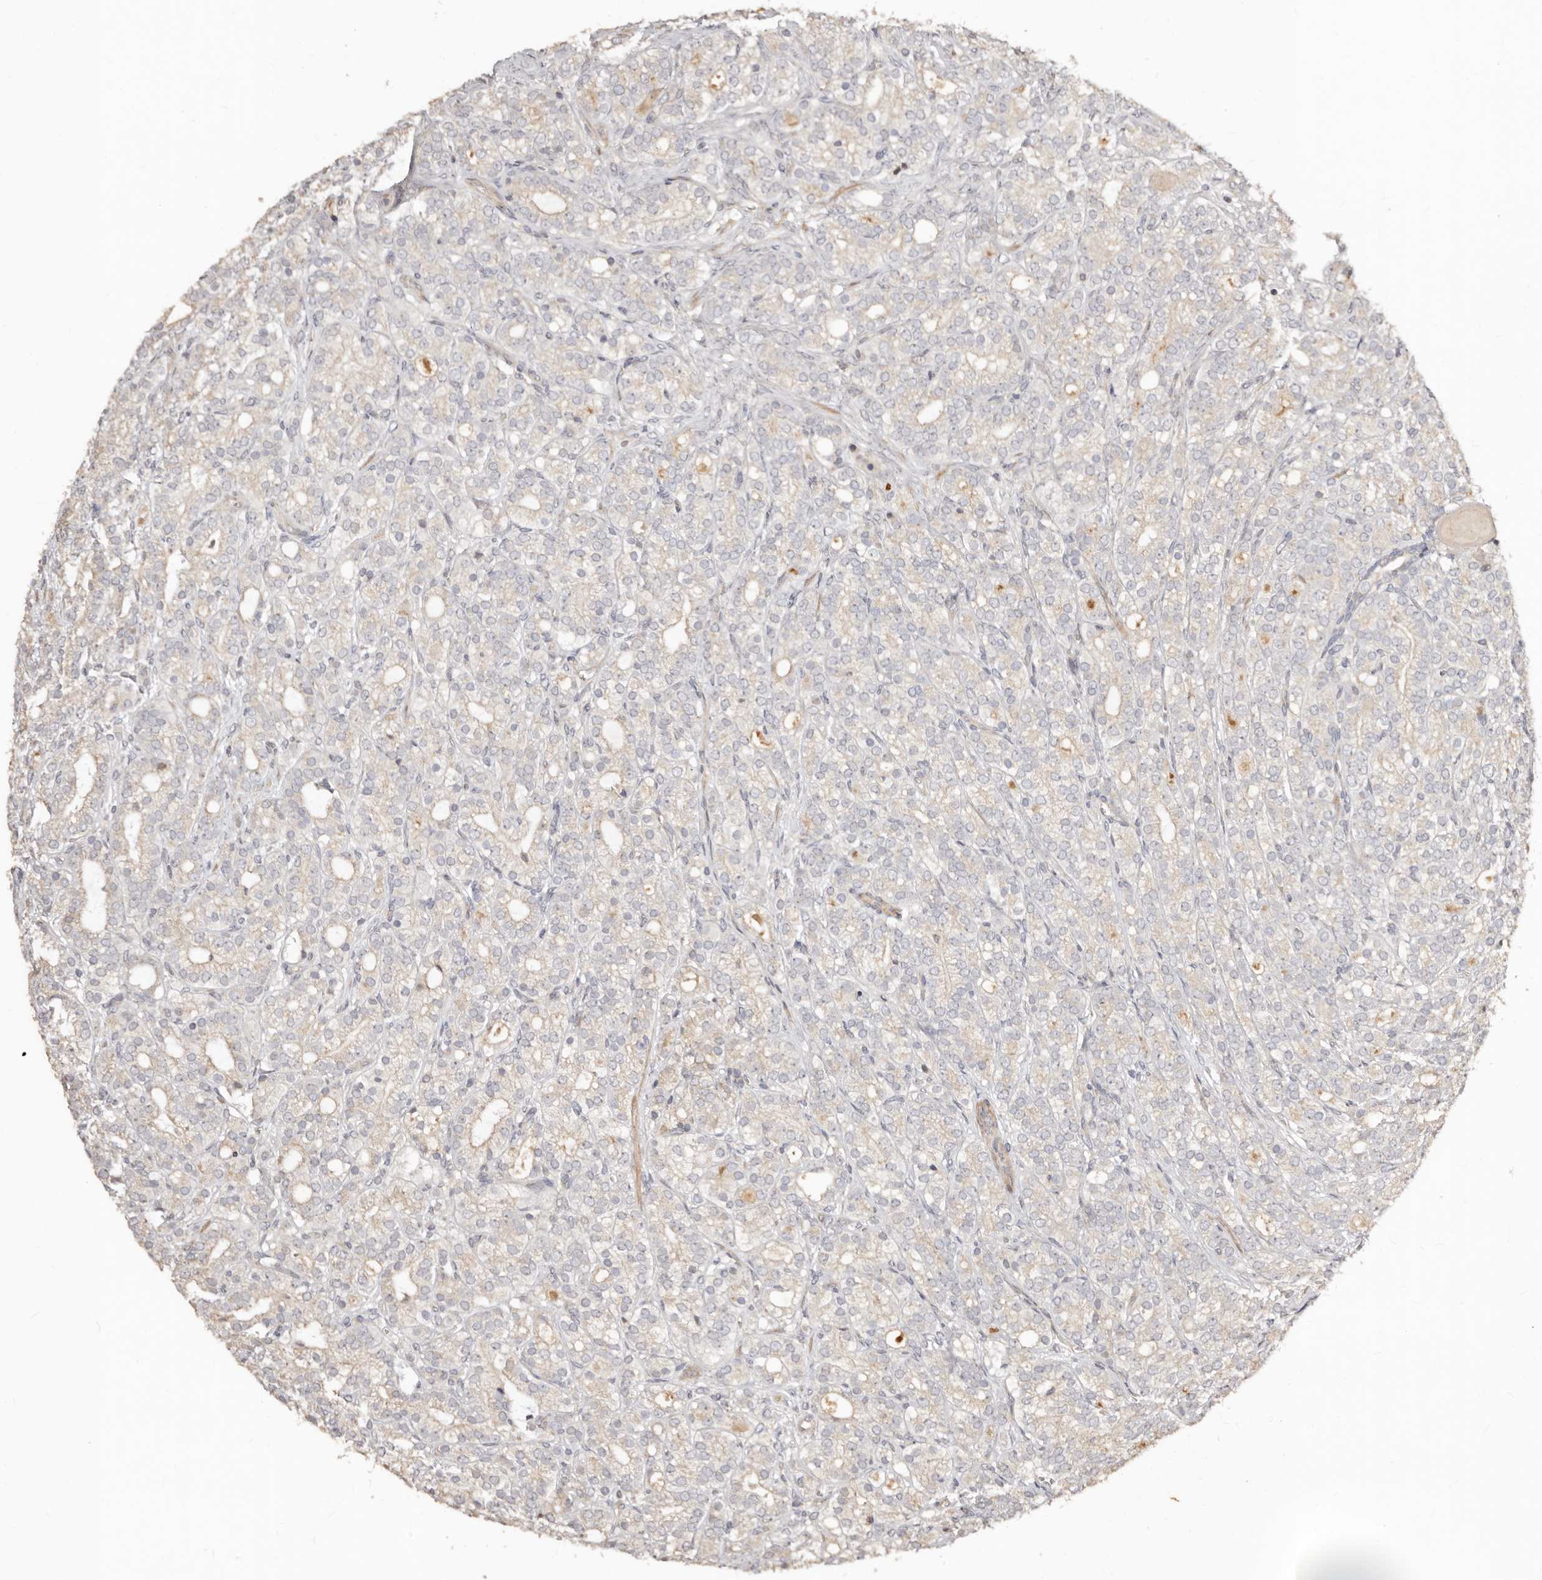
{"staining": {"intensity": "negative", "quantity": "none", "location": "none"}, "tissue": "prostate cancer", "cell_type": "Tumor cells", "image_type": "cancer", "snomed": [{"axis": "morphology", "description": "Adenocarcinoma, High grade"}, {"axis": "topography", "description": "Prostate"}], "caption": "High power microscopy image of an immunohistochemistry (IHC) histopathology image of prostate high-grade adenocarcinoma, revealing no significant positivity in tumor cells.", "gene": "APOL6", "patient": {"sex": "male", "age": 57}}